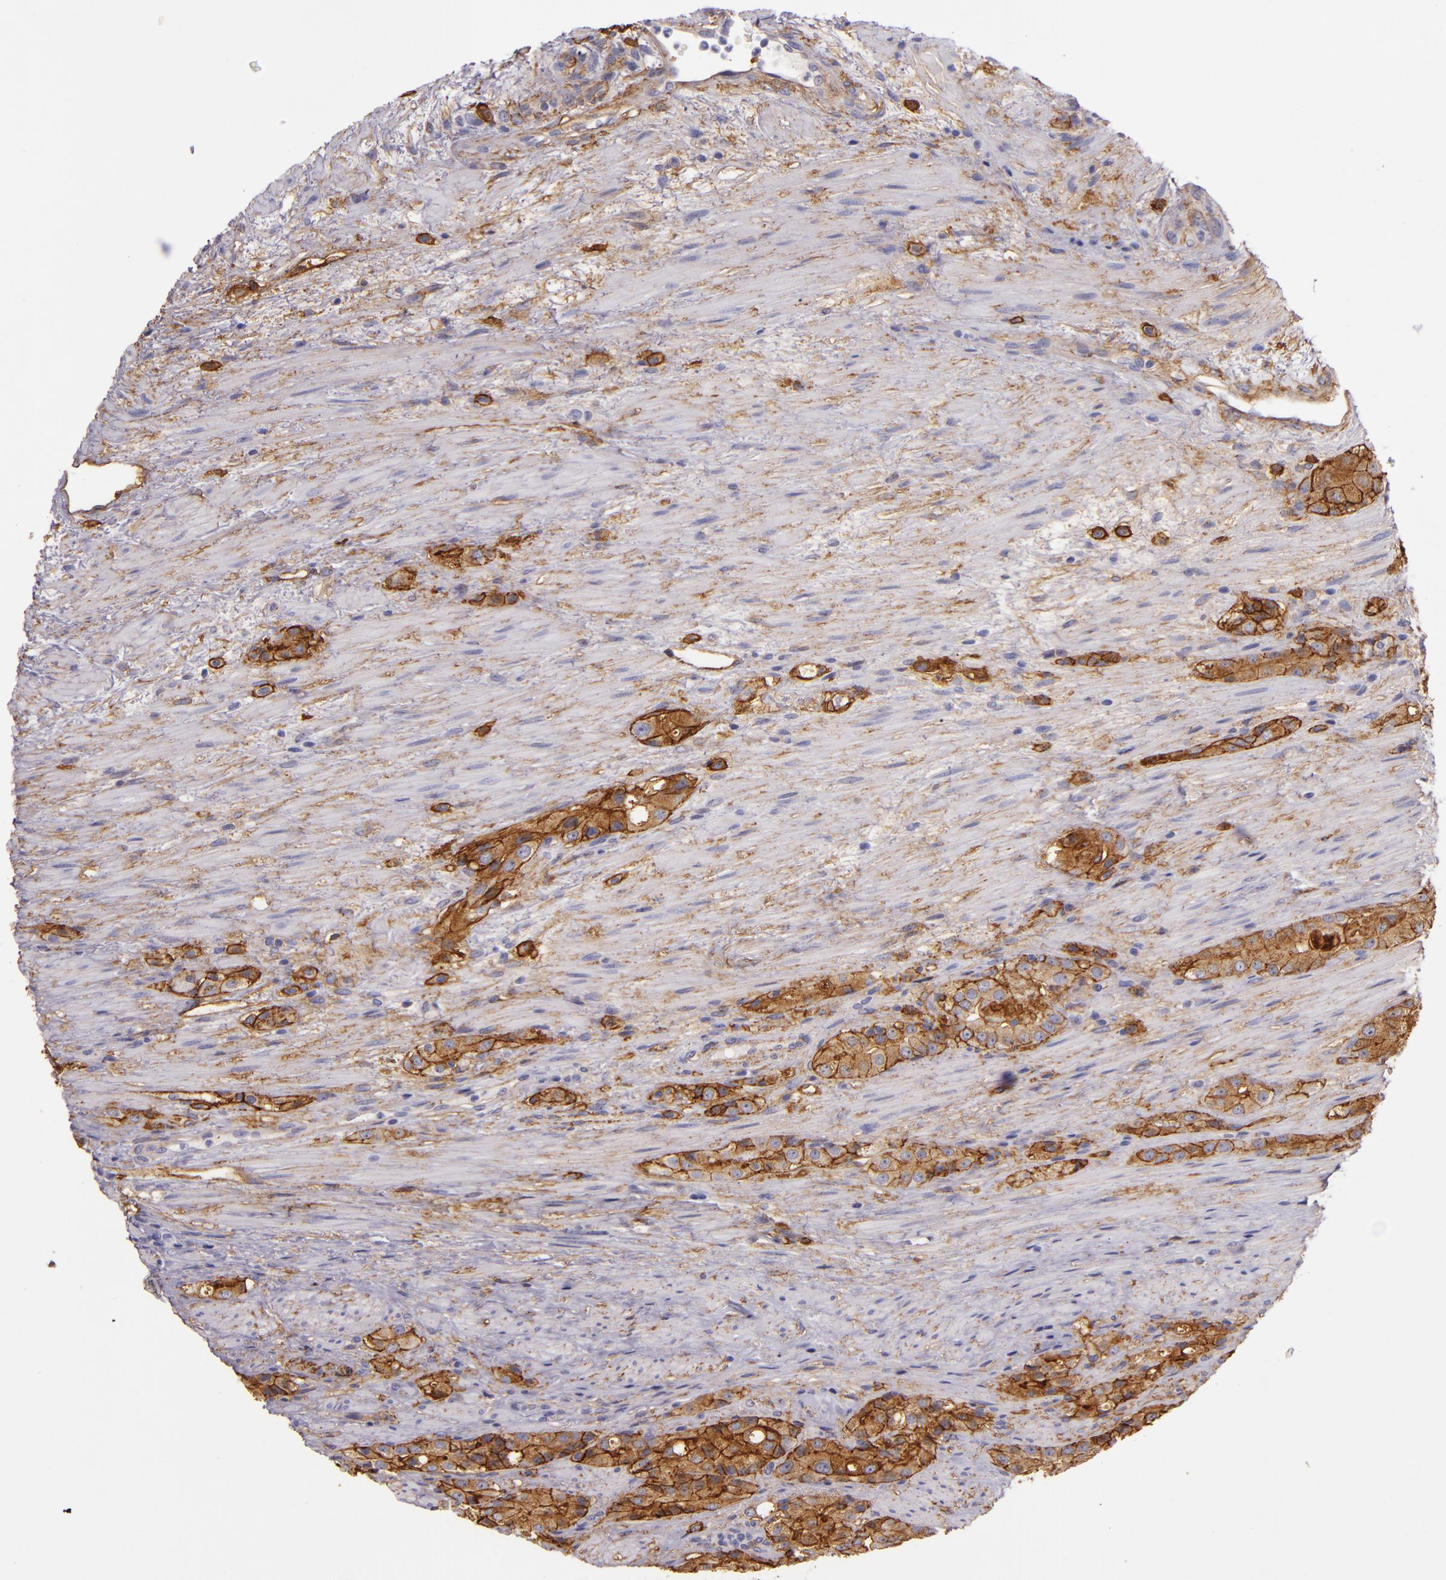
{"staining": {"intensity": "strong", "quantity": ">75%", "location": "cytoplasmic/membranous"}, "tissue": "prostate cancer", "cell_type": "Tumor cells", "image_type": "cancer", "snomed": [{"axis": "morphology", "description": "Adenocarcinoma, High grade"}, {"axis": "topography", "description": "Prostate"}], "caption": "Protein expression by IHC reveals strong cytoplasmic/membranous expression in about >75% of tumor cells in prostate cancer (high-grade adenocarcinoma). (Brightfield microscopy of DAB IHC at high magnification).", "gene": "CD9", "patient": {"sex": "male", "age": 72}}